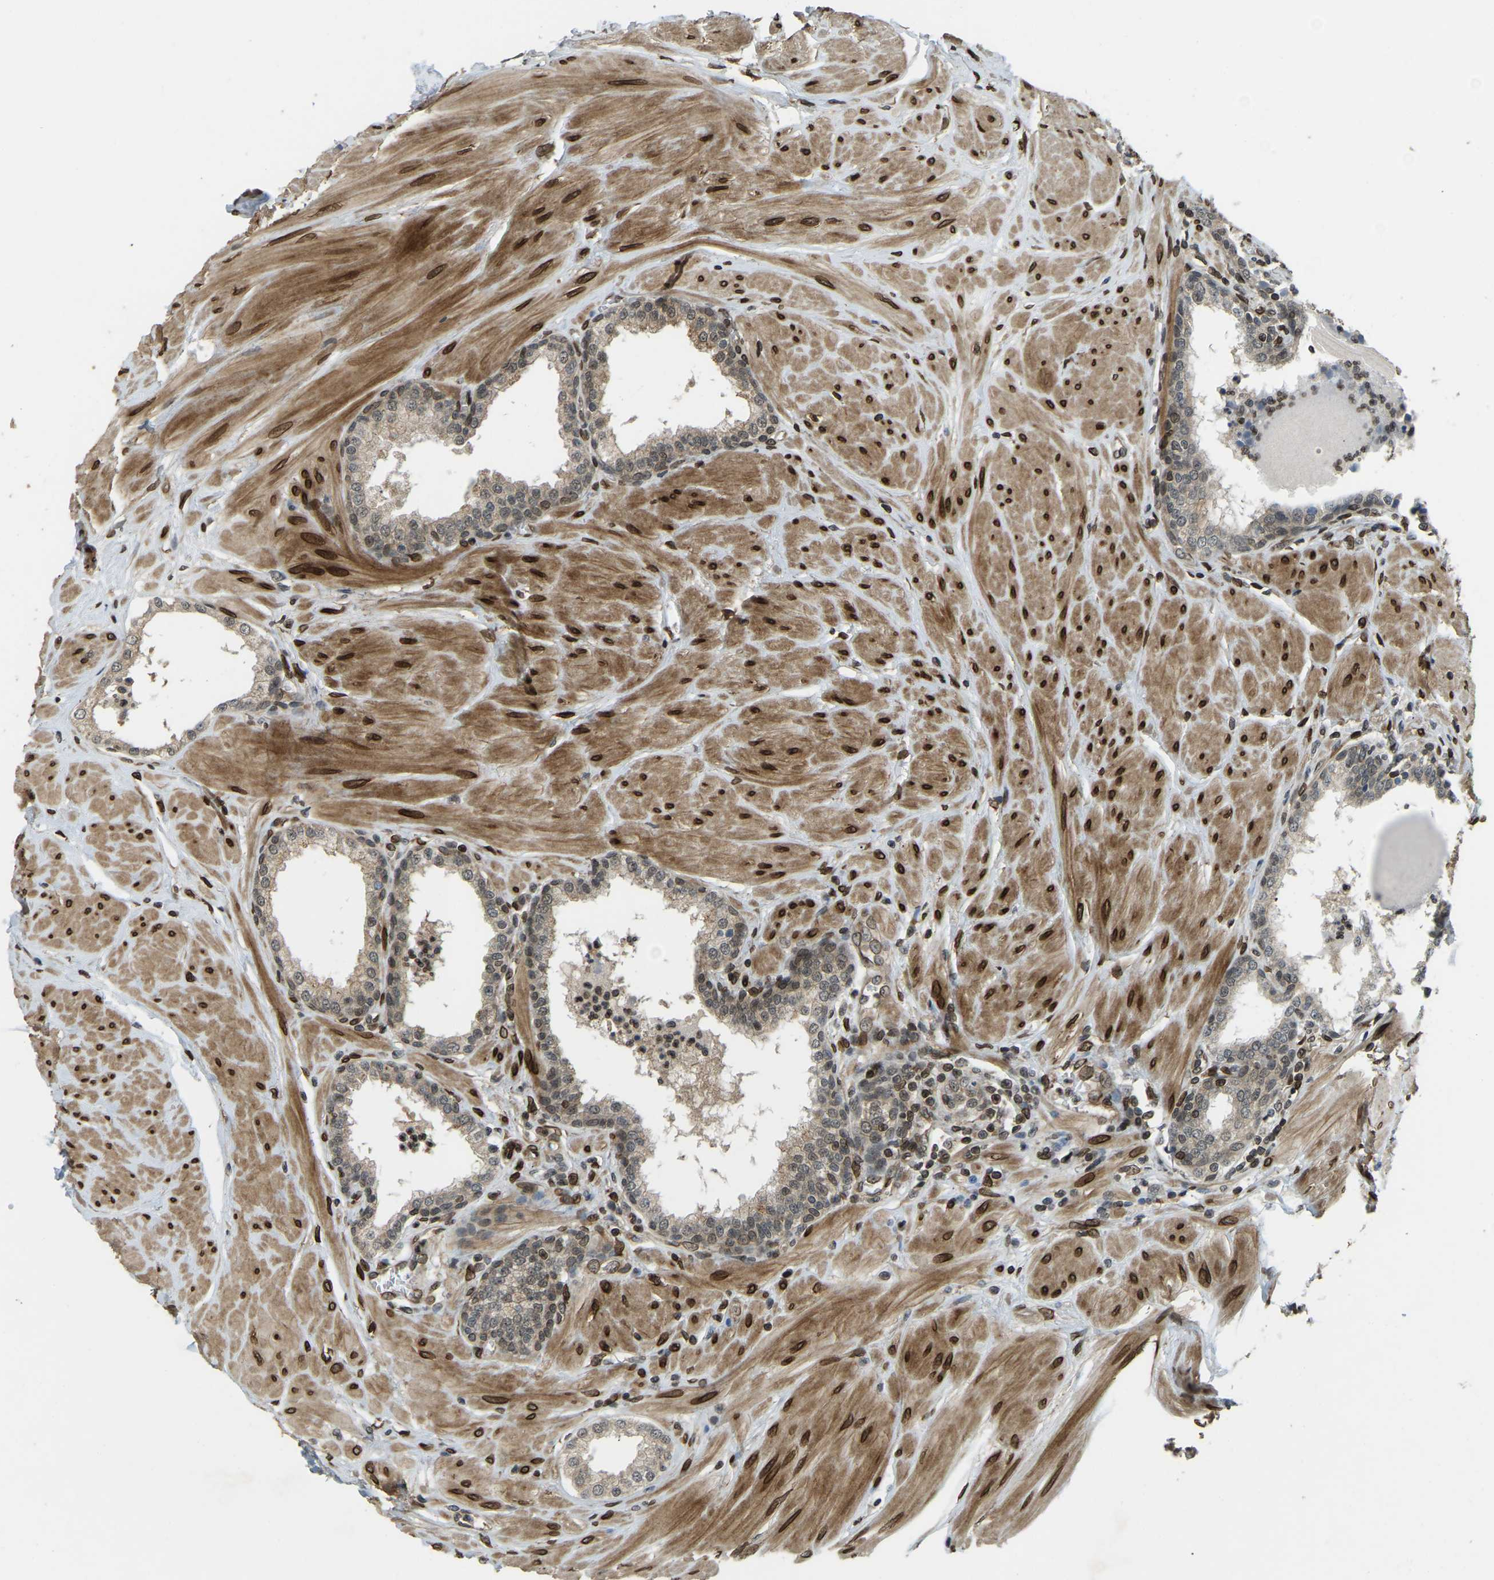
{"staining": {"intensity": "weak", "quantity": "25%-75%", "location": "cytoplasmic/membranous"}, "tissue": "prostate", "cell_type": "Glandular cells", "image_type": "normal", "snomed": [{"axis": "morphology", "description": "Normal tissue, NOS"}, {"axis": "topography", "description": "Prostate"}], "caption": "A low amount of weak cytoplasmic/membranous expression is identified in approximately 25%-75% of glandular cells in benign prostate.", "gene": "SYNE1", "patient": {"sex": "male", "age": 51}}